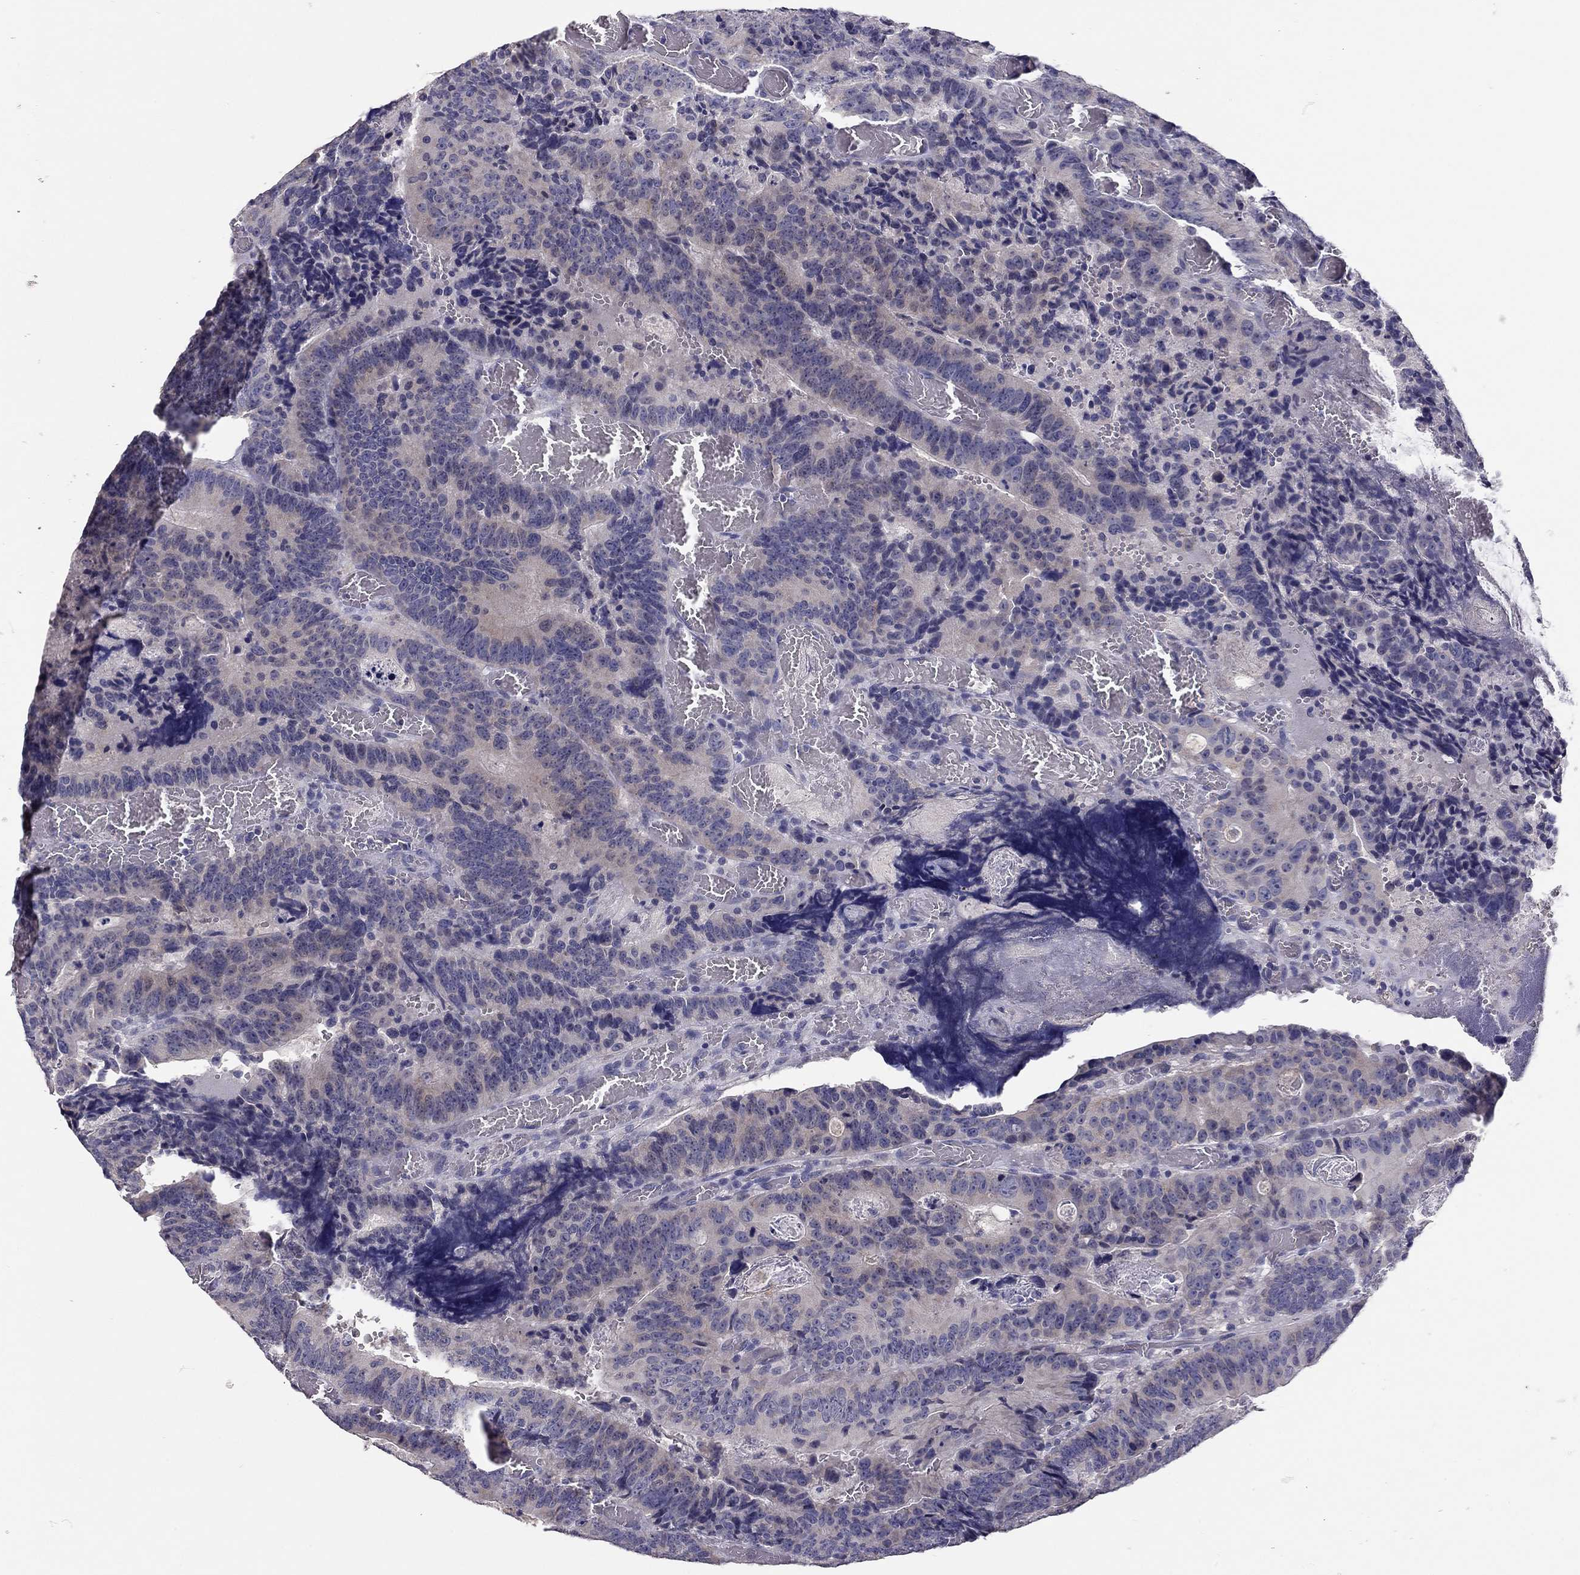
{"staining": {"intensity": "negative", "quantity": "none", "location": "none"}, "tissue": "colorectal cancer", "cell_type": "Tumor cells", "image_type": "cancer", "snomed": [{"axis": "morphology", "description": "Adenocarcinoma, NOS"}, {"axis": "topography", "description": "Colon"}], "caption": "Colorectal cancer was stained to show a protein in brown. There is no significant staining in tumor cells.", "gene": "SCARB1", "patient": {"sex": "female", "age": 82}}